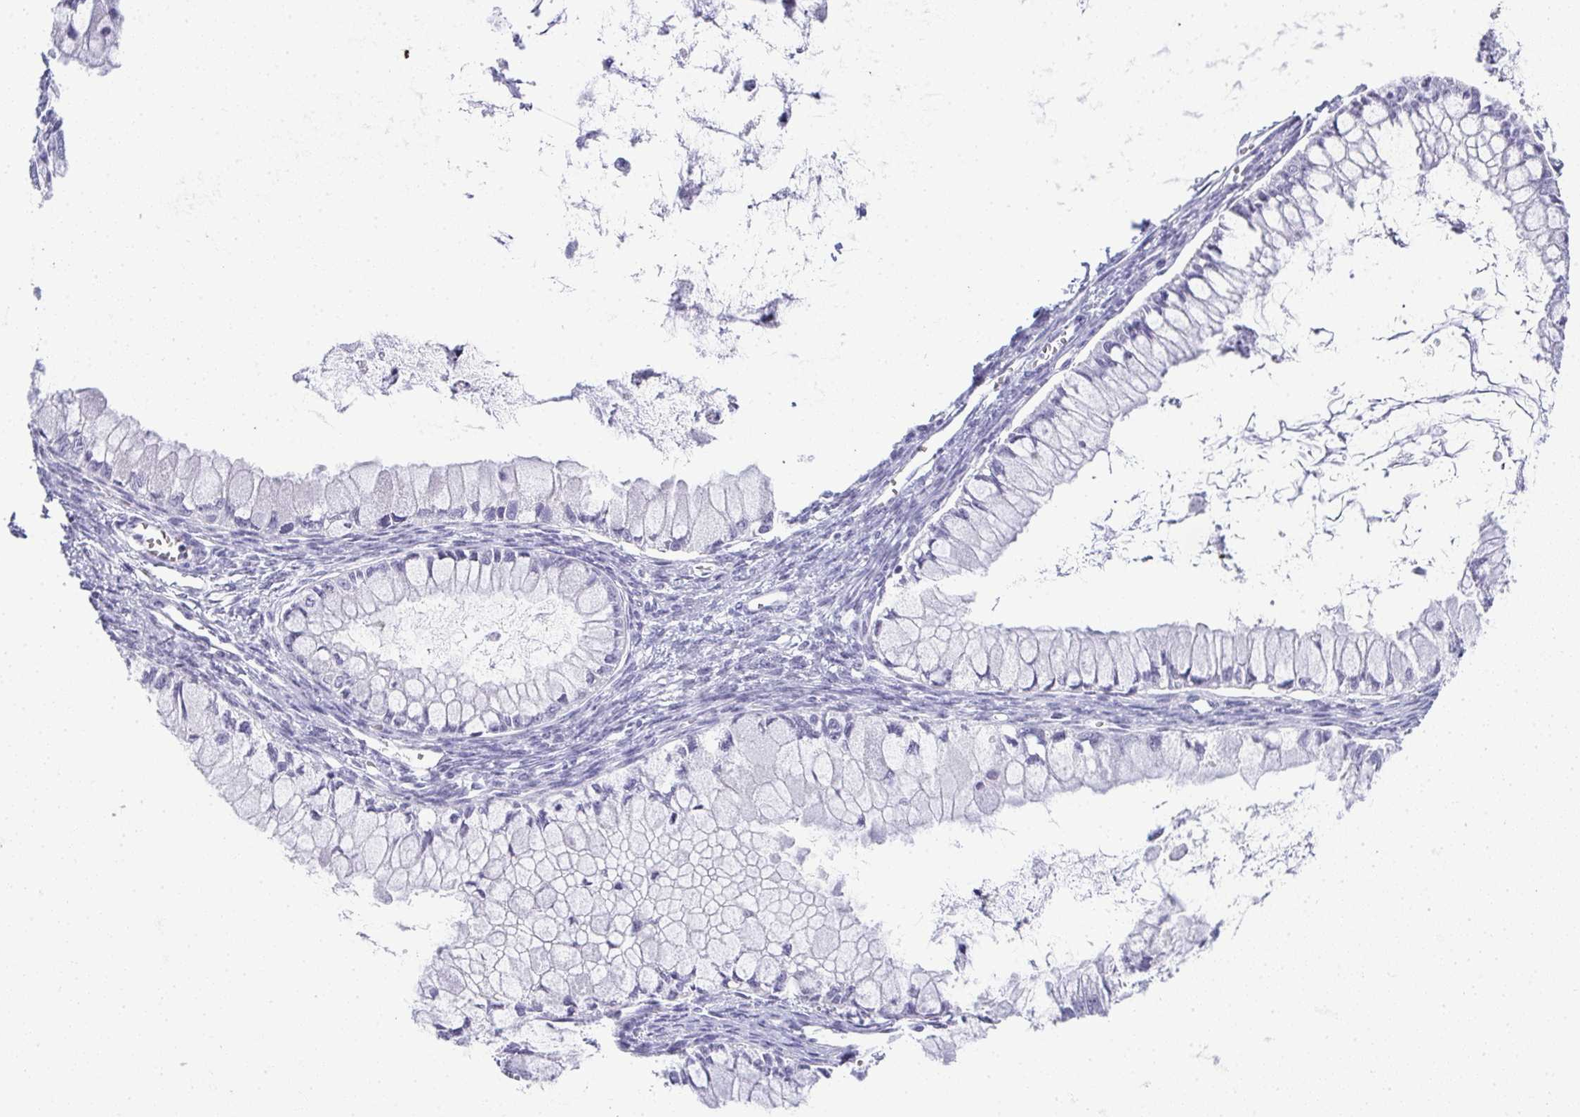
{"staining": {"intensity": "negative", "quantity": "none", "location": "none"}, "tissue": "ovarian cancer", "cell_type": "Tumor cells", "image_type": "cancer", "snomed": [{"axis": "morphology", "description": "Cystadenocarcinoma, mucinous, NOS"}, {"axis": "topography", "description": "Ovary"}], "caption": "IHC of mucinous cystadenocarcinoma (ovarian) reveals no expression in tumor cells.", "gene": "PLA2G1B", "patient": {"sex": "female", "age": 34}}